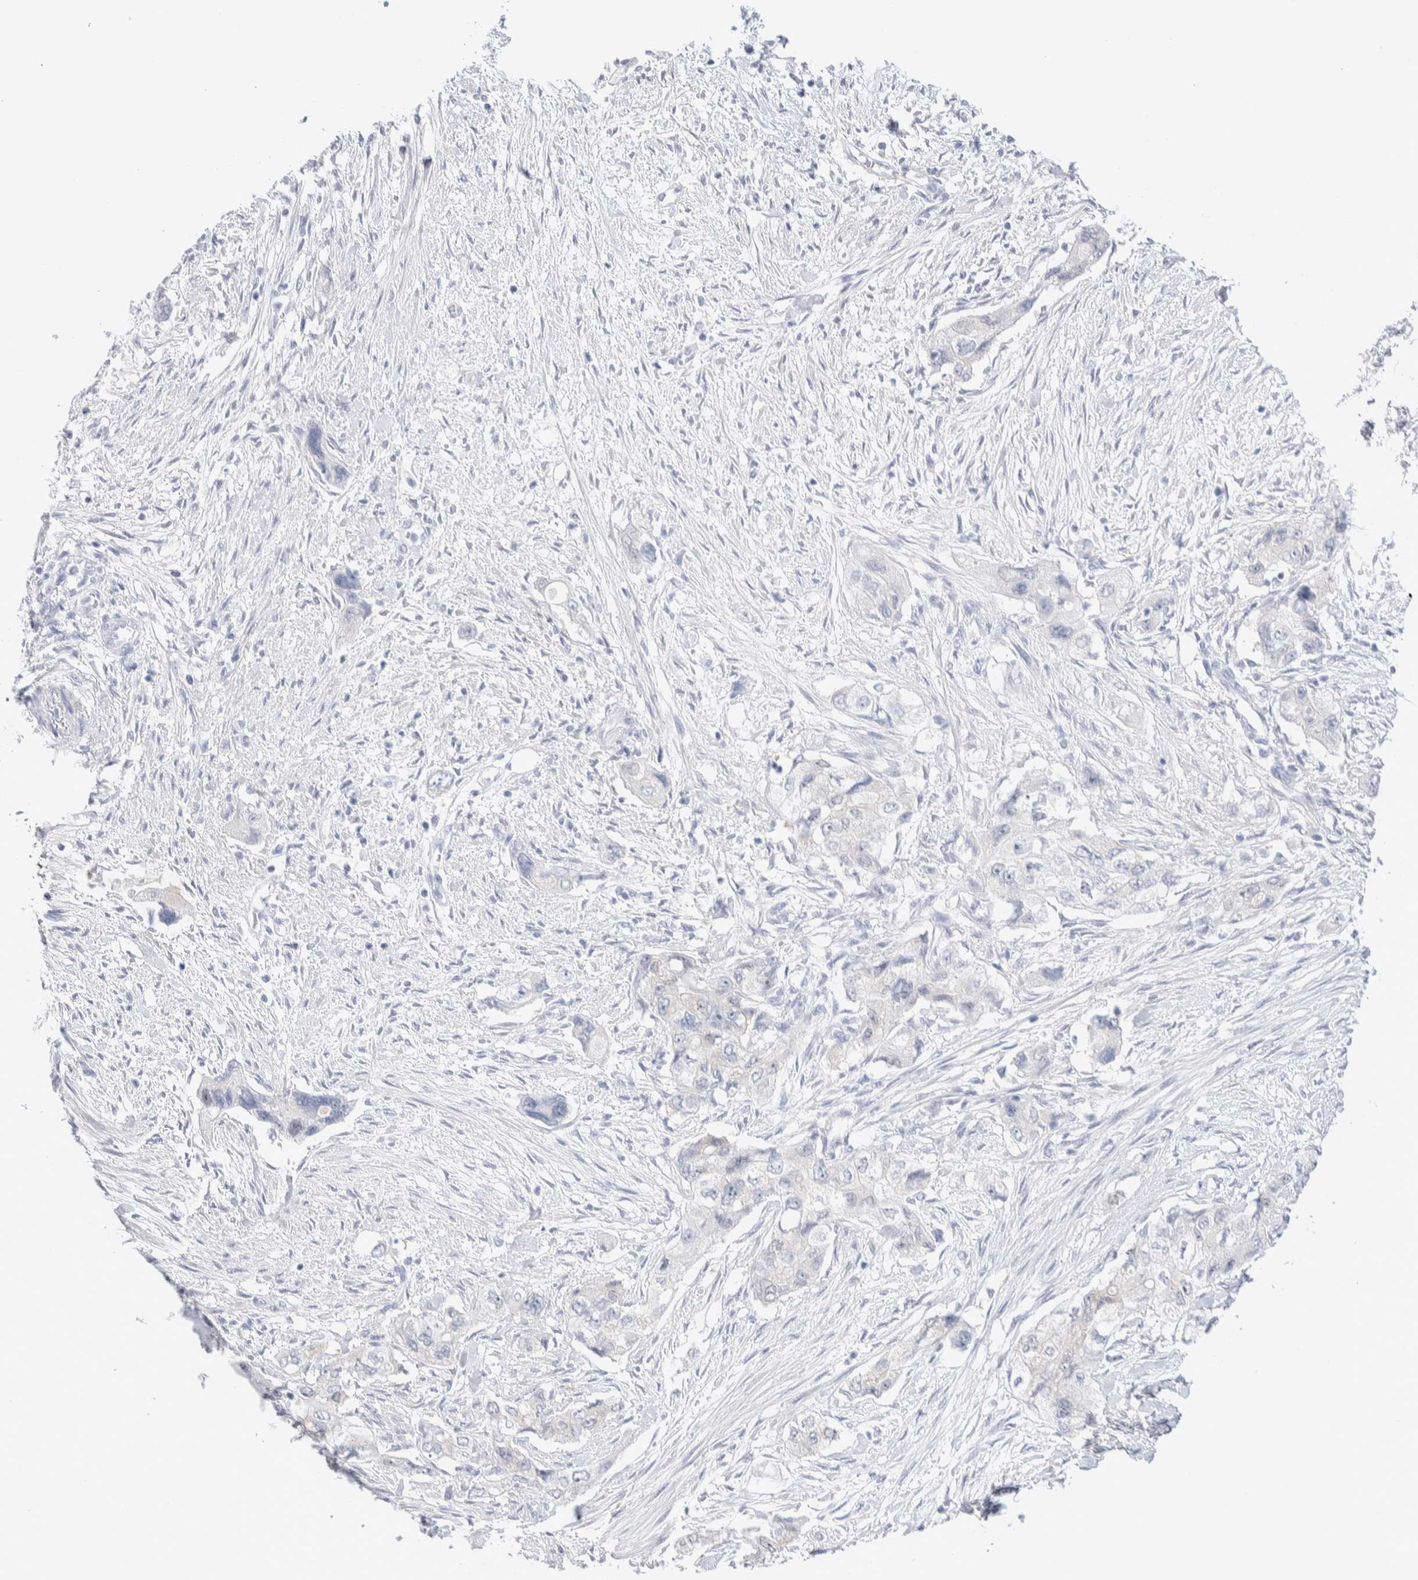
{"staining": {"intensity": "negative", "quantity": "none", "location": "none"}, "tissue": "pancreatic cancer", "cell_type": "Tumor cells", "image_type": "cancer", "snomed": [{"axis": "morphology", "description": "Adenocarcinoma, NOS"}, {"axis": "topography", "description": "Pancreas"}], "caption": "IHC photomicrograph of human pancreatic cancer (adenocarcinoma) stained for a protein (brown), which demonstrates no staining in tumor cells.", "gene": "GDA", "patient": {"sex": "female", "age": 73}}